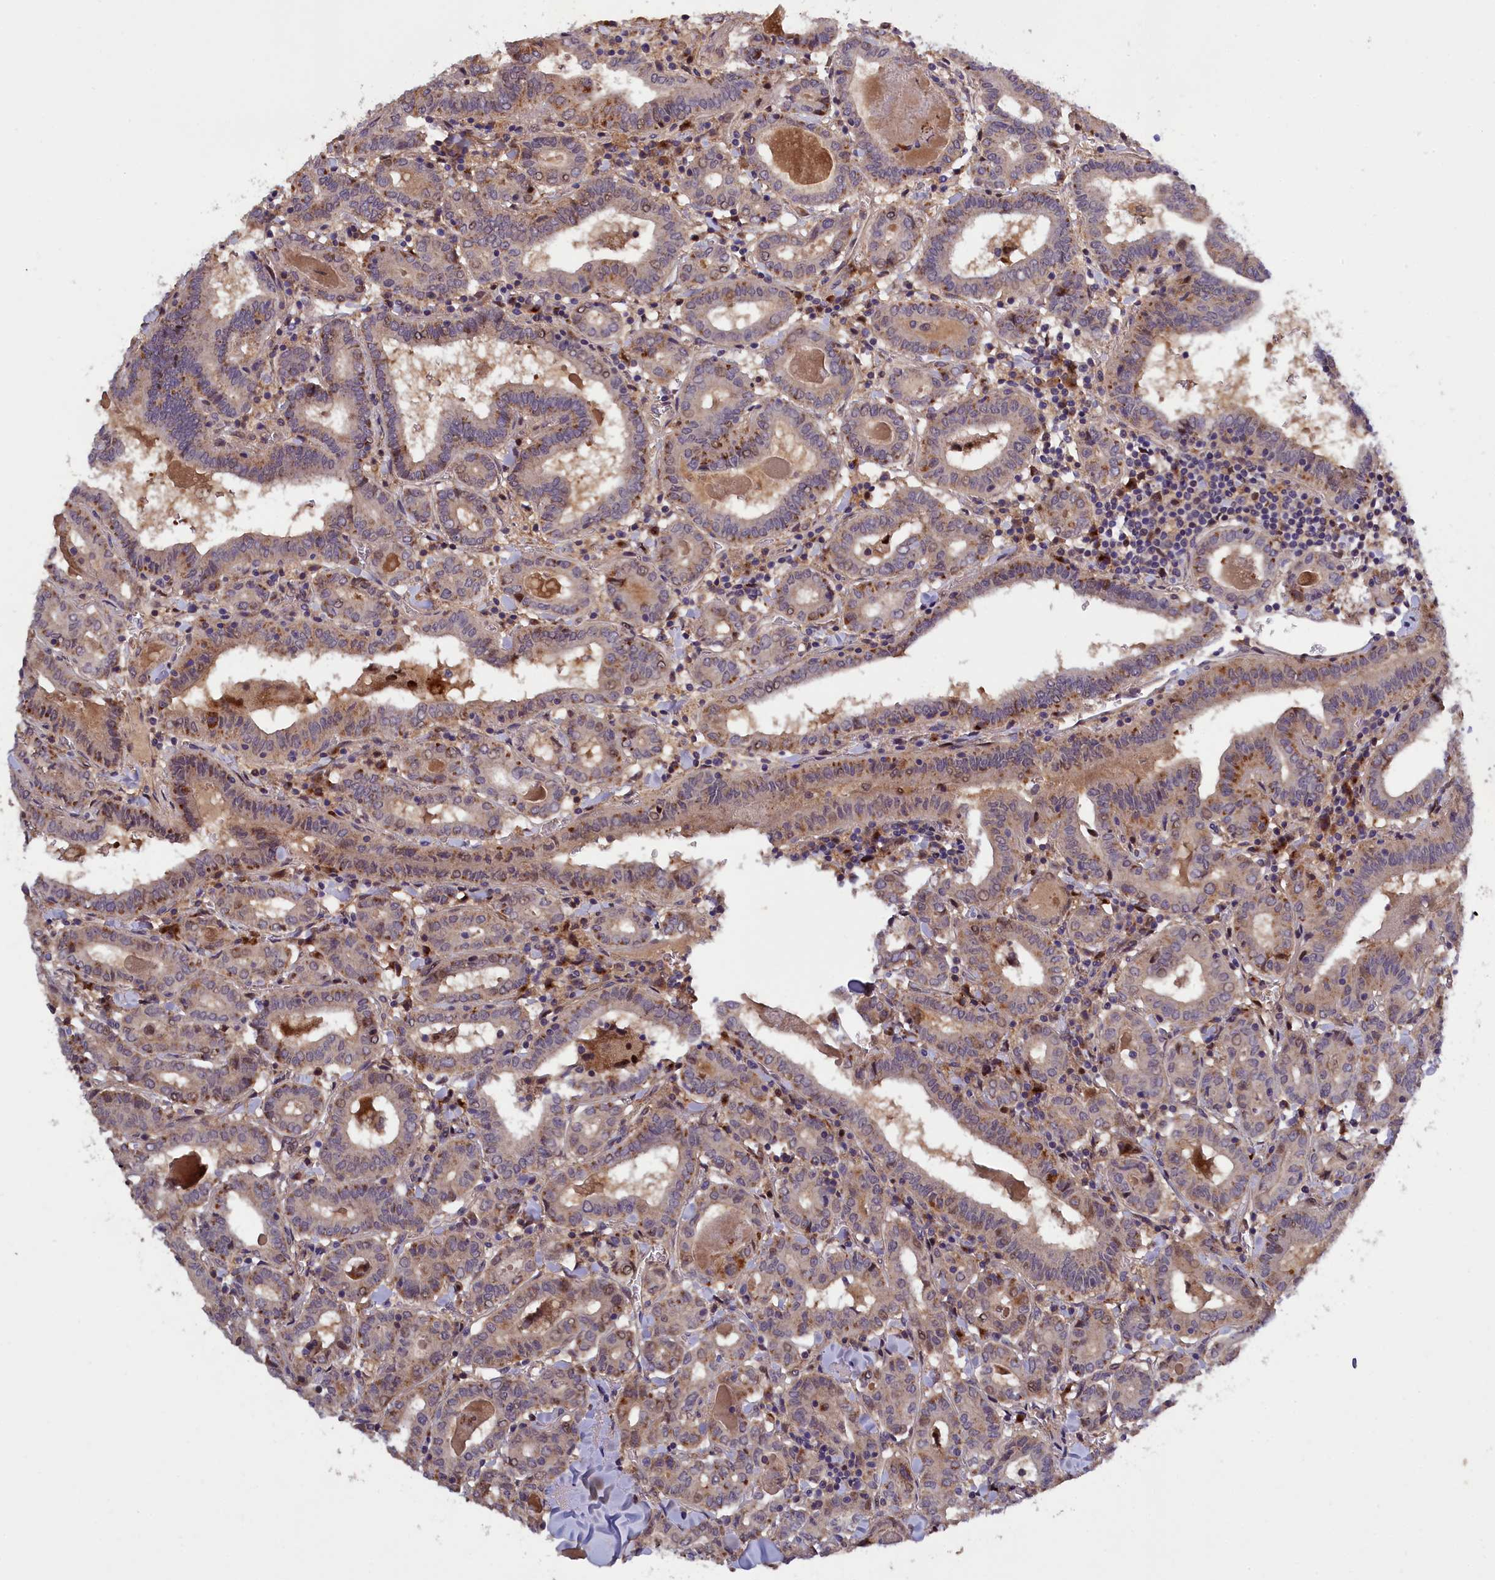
{"staining": {"intensity": "weak", "quantity": "25%-75%", "location": "cytoplasmic/membranous"}, "tissue": "thyroid cancer", "cell_type": "Tumor cells", "image_type": "cancer", "snomed": [{"axis": "morphology", "description": "Papillary adenocarcinoma, NOS"}, {"axis": "topography", "description": "Thyroid gland"}], "caption": "Thyroid cancer (papillary adenocarcinoma) was stained to show a protein in brown. There is low levels of weak cytoplasmic/membranous expression in approximately 25%-75% of tumor cells. The staining was performed using DAB (3,3'-diaminobenzidine), with brown indicating positive protein expression. Nuclei are stained blue with hematoxylin.", "gene": "NAIP", "patient": {"sex": "female", "age": 72}}